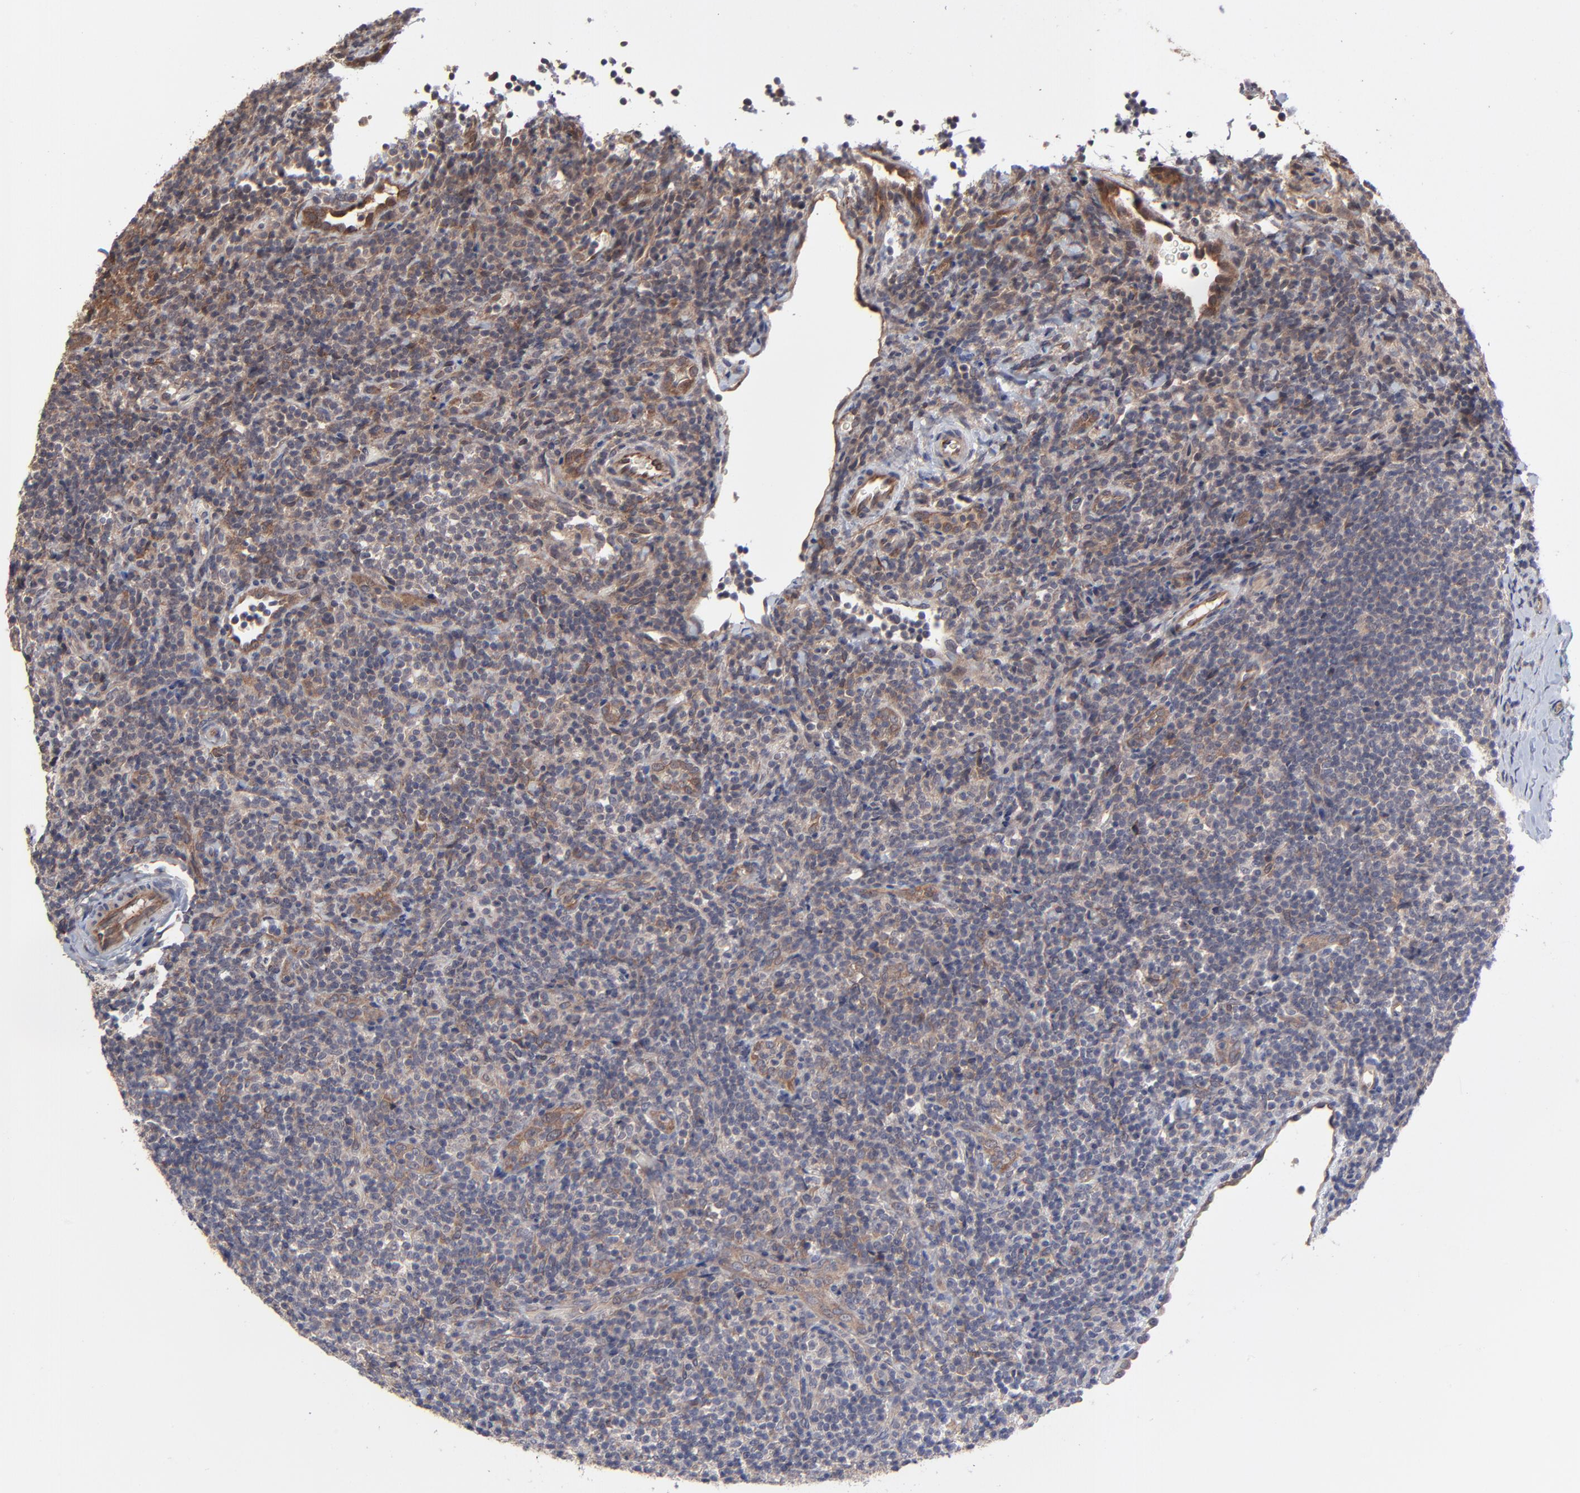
{"staining": {"intensity": "moderate", "quantity": "25%-75%", "location": "cytoplasmic/membranous"}, "tissue": "lymphoma", "cell_type": "Tumor cells", "image_type": "cancer", "snomed": [{"axis": "morphology", "description": "Malignant lymphoma, non-Hodgkin's type, Low grade"}, {"axis": "topography", "description": "Lymph node"}], "caption": "The photomicrograph reveals a brown stain indicating the presence of a protein in the cytoplasmic/membranous of tumor cells in malignant lymphoma, non-Hodgkin's type (low-grade).", "gene": "ZNF780B", "patient": {"sex": "female", "age": 76}}